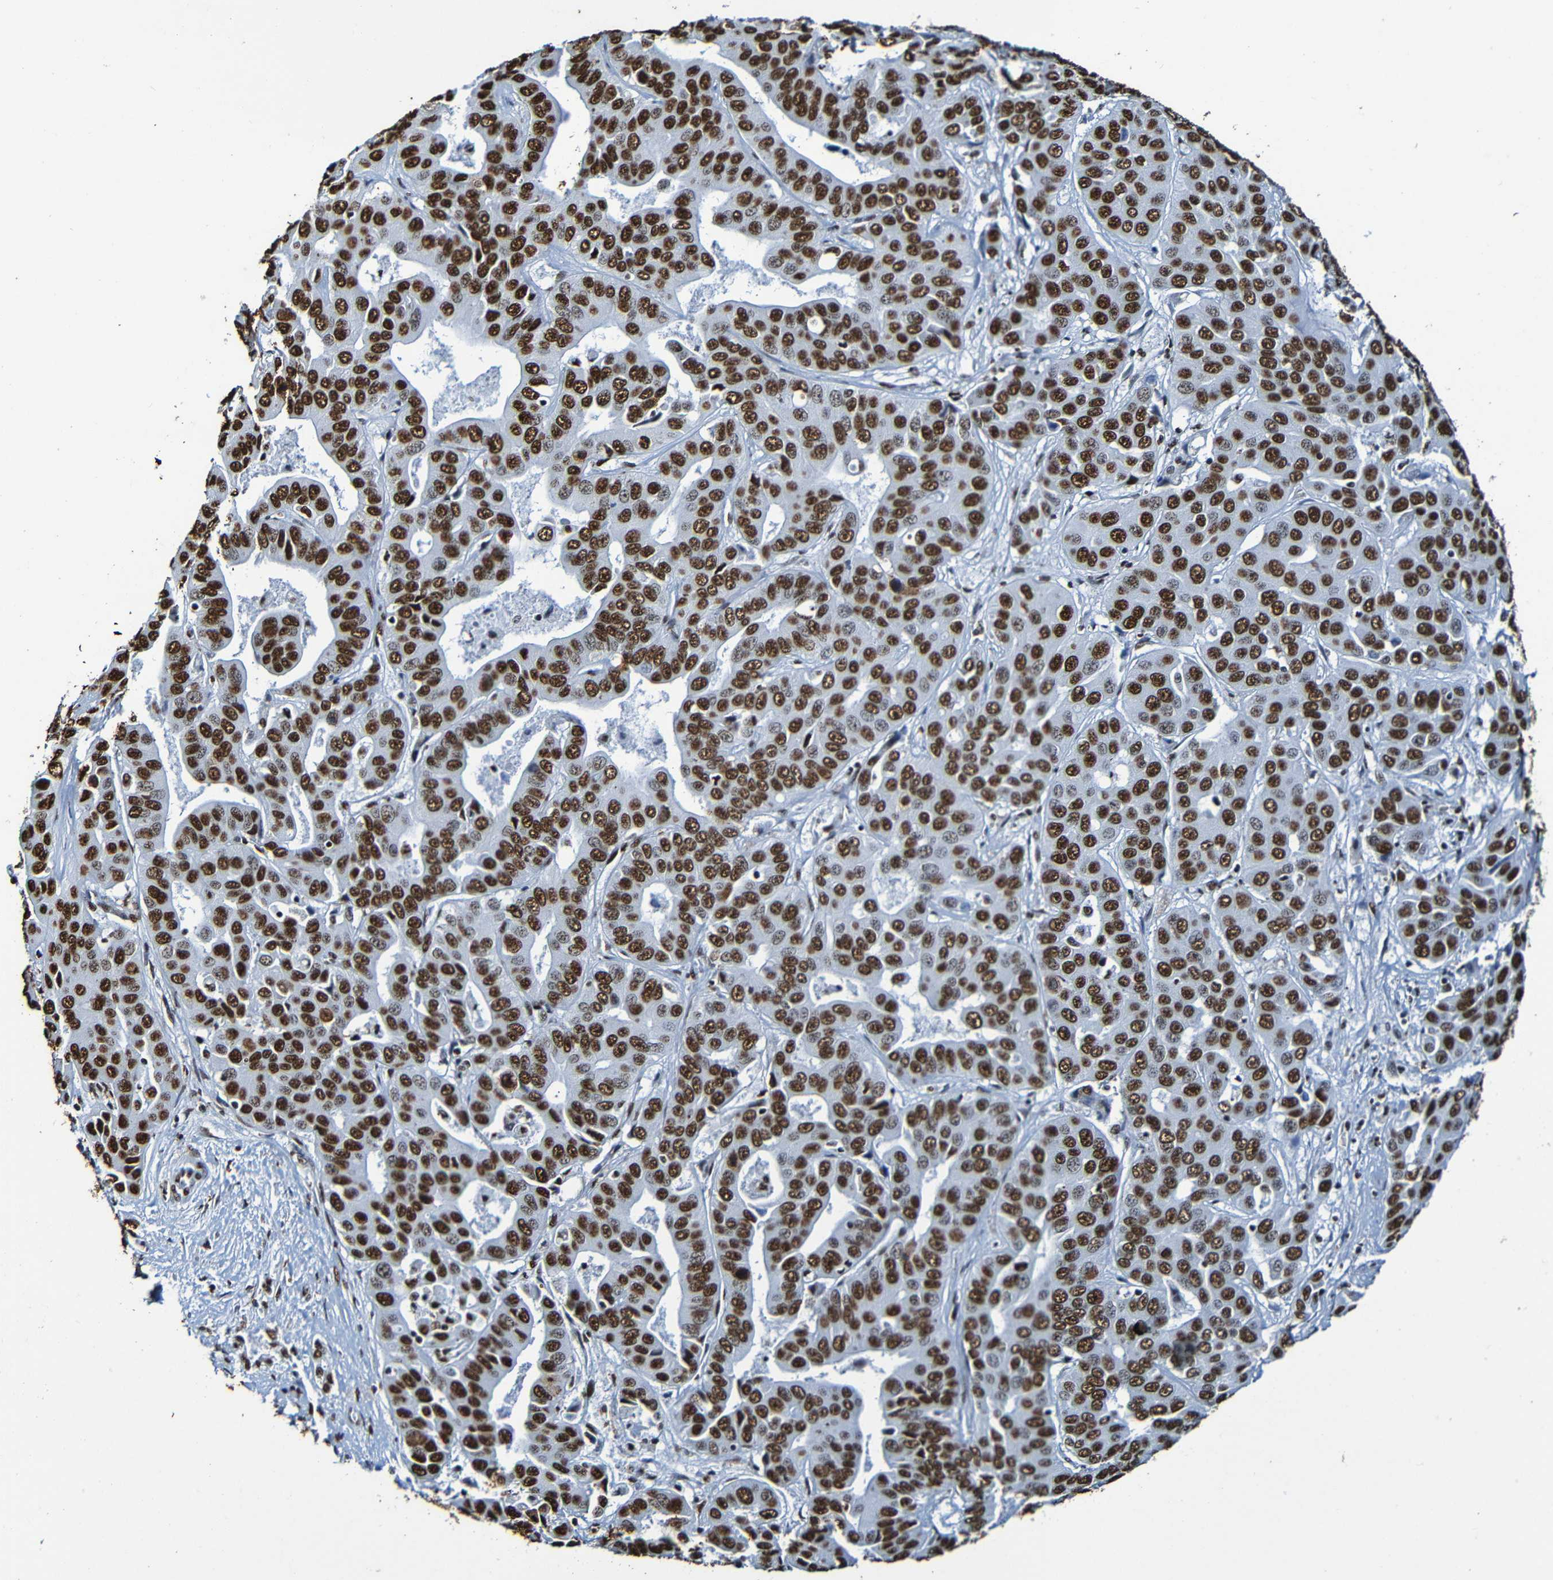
{"staining": {"intensity": "strong", "quantity": ">75%", "location": "nuclear"}, "tissue": "liver cancer", "cell_type": "Tumor cells", "image_type": "cancer", "snomed": [{"axis": "morphology", "description": "Cholangiocarcinoma"}, {"axis": "topography", "description": "Liver"}], "caption": "Liver cancer (cholangiocarcinoma) stained for a protein demonstrates strong nuclear positivity in tumor cells.", "gene": "SRSF3", "patient": {"sex": "female", "age": 52}}